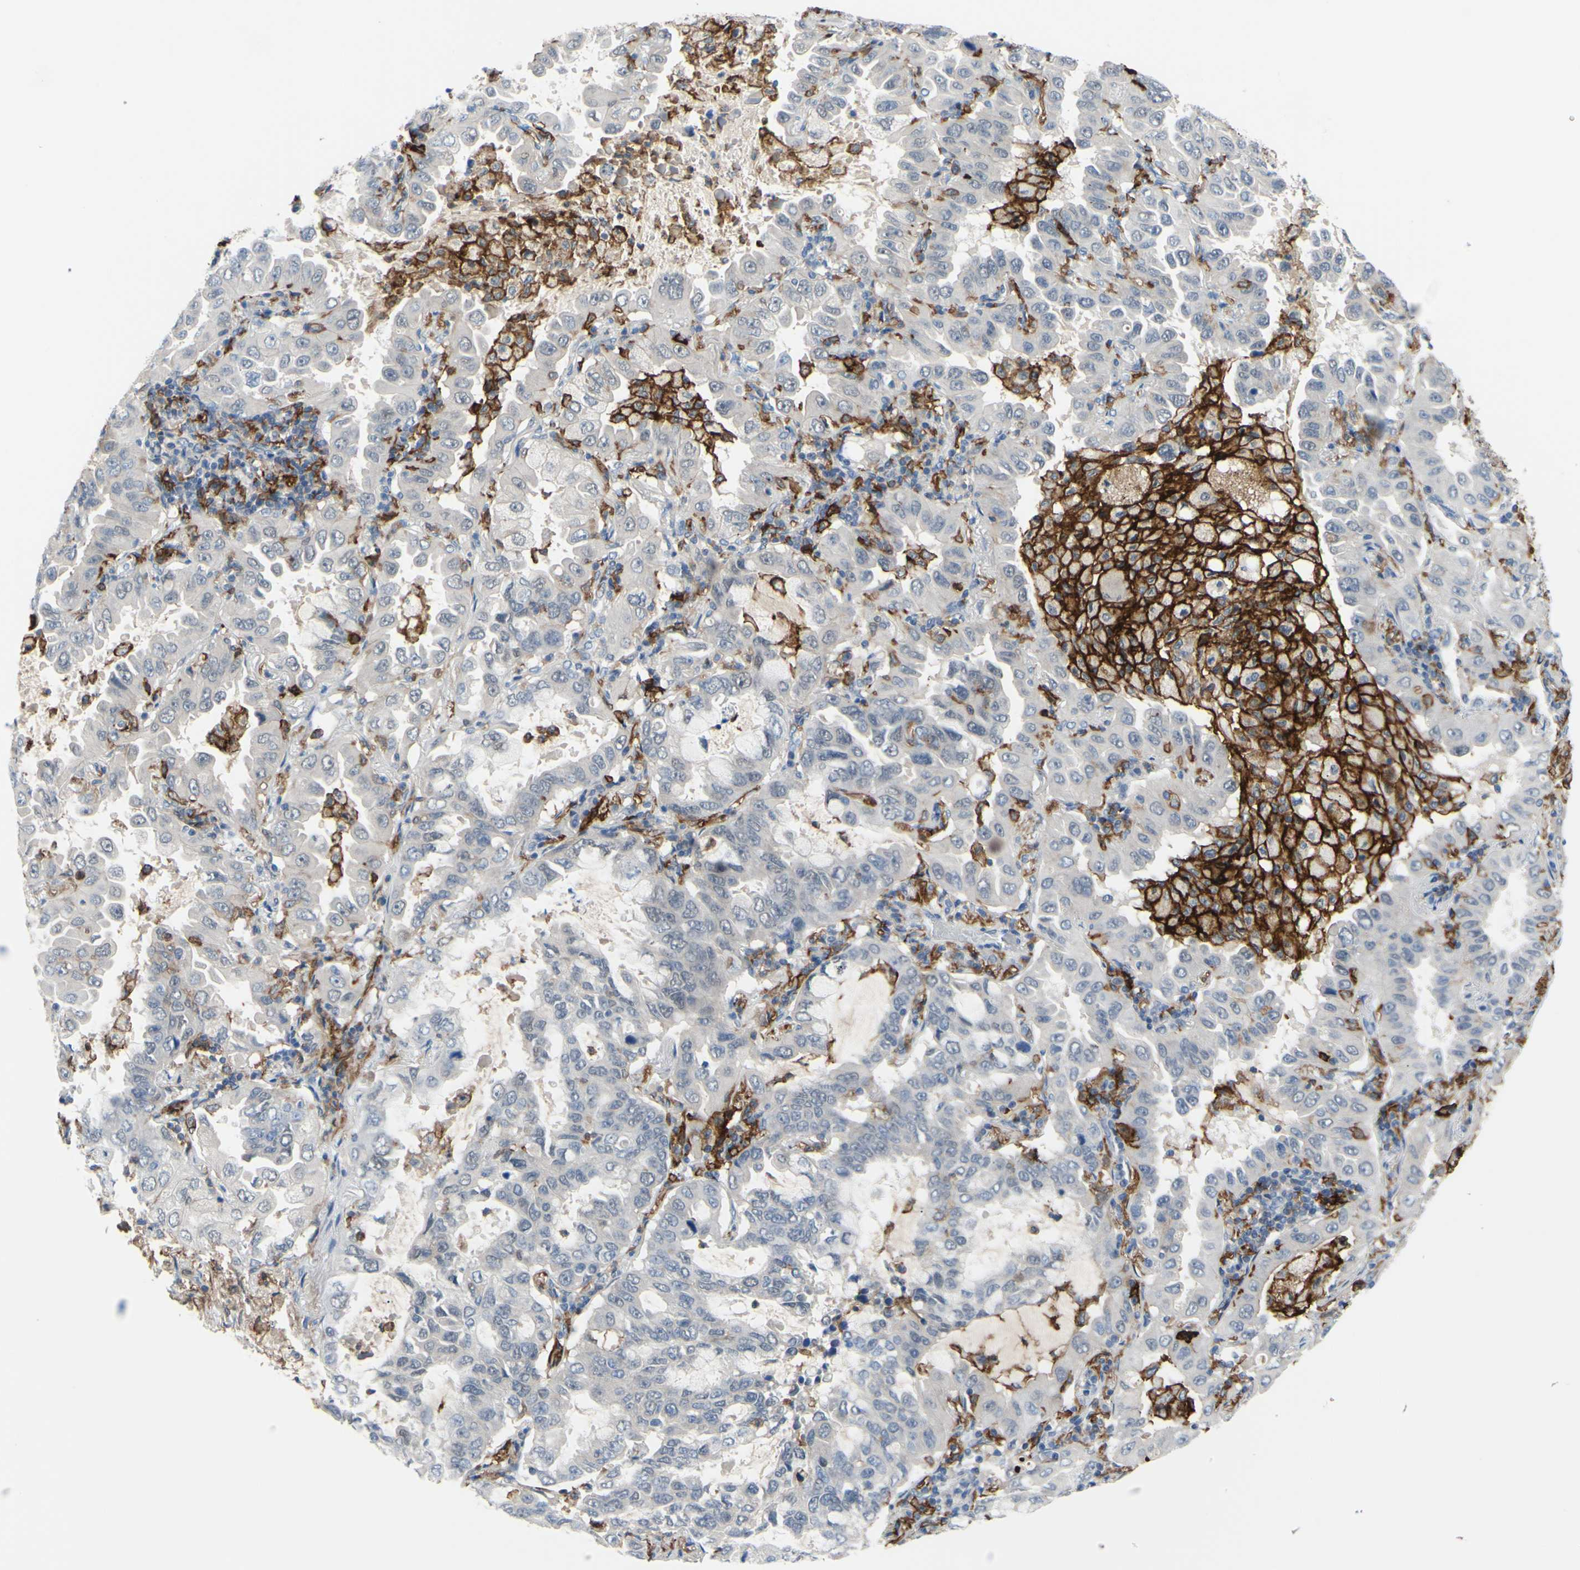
{"staining": {"intensity": "negative", "quantity": "none", "location": "none"}, "tissue": "lung cancer", "cell_type": "Tumor cells", "image_type": "cancer", "snomed": [{"axis": "morphology", "description": "Adenocarcinoma, NOS"}, {"axis": "topography", "description": "Lung"}], "caption": "High power microscopy histopathology image of an immunohistochemistry (IHC) micrograph of lung adenocarcinoma, revealing no significant expression in tumor cells.", "gene": "FCGR2A", "patient": {"sex": "male", "age": 64}}